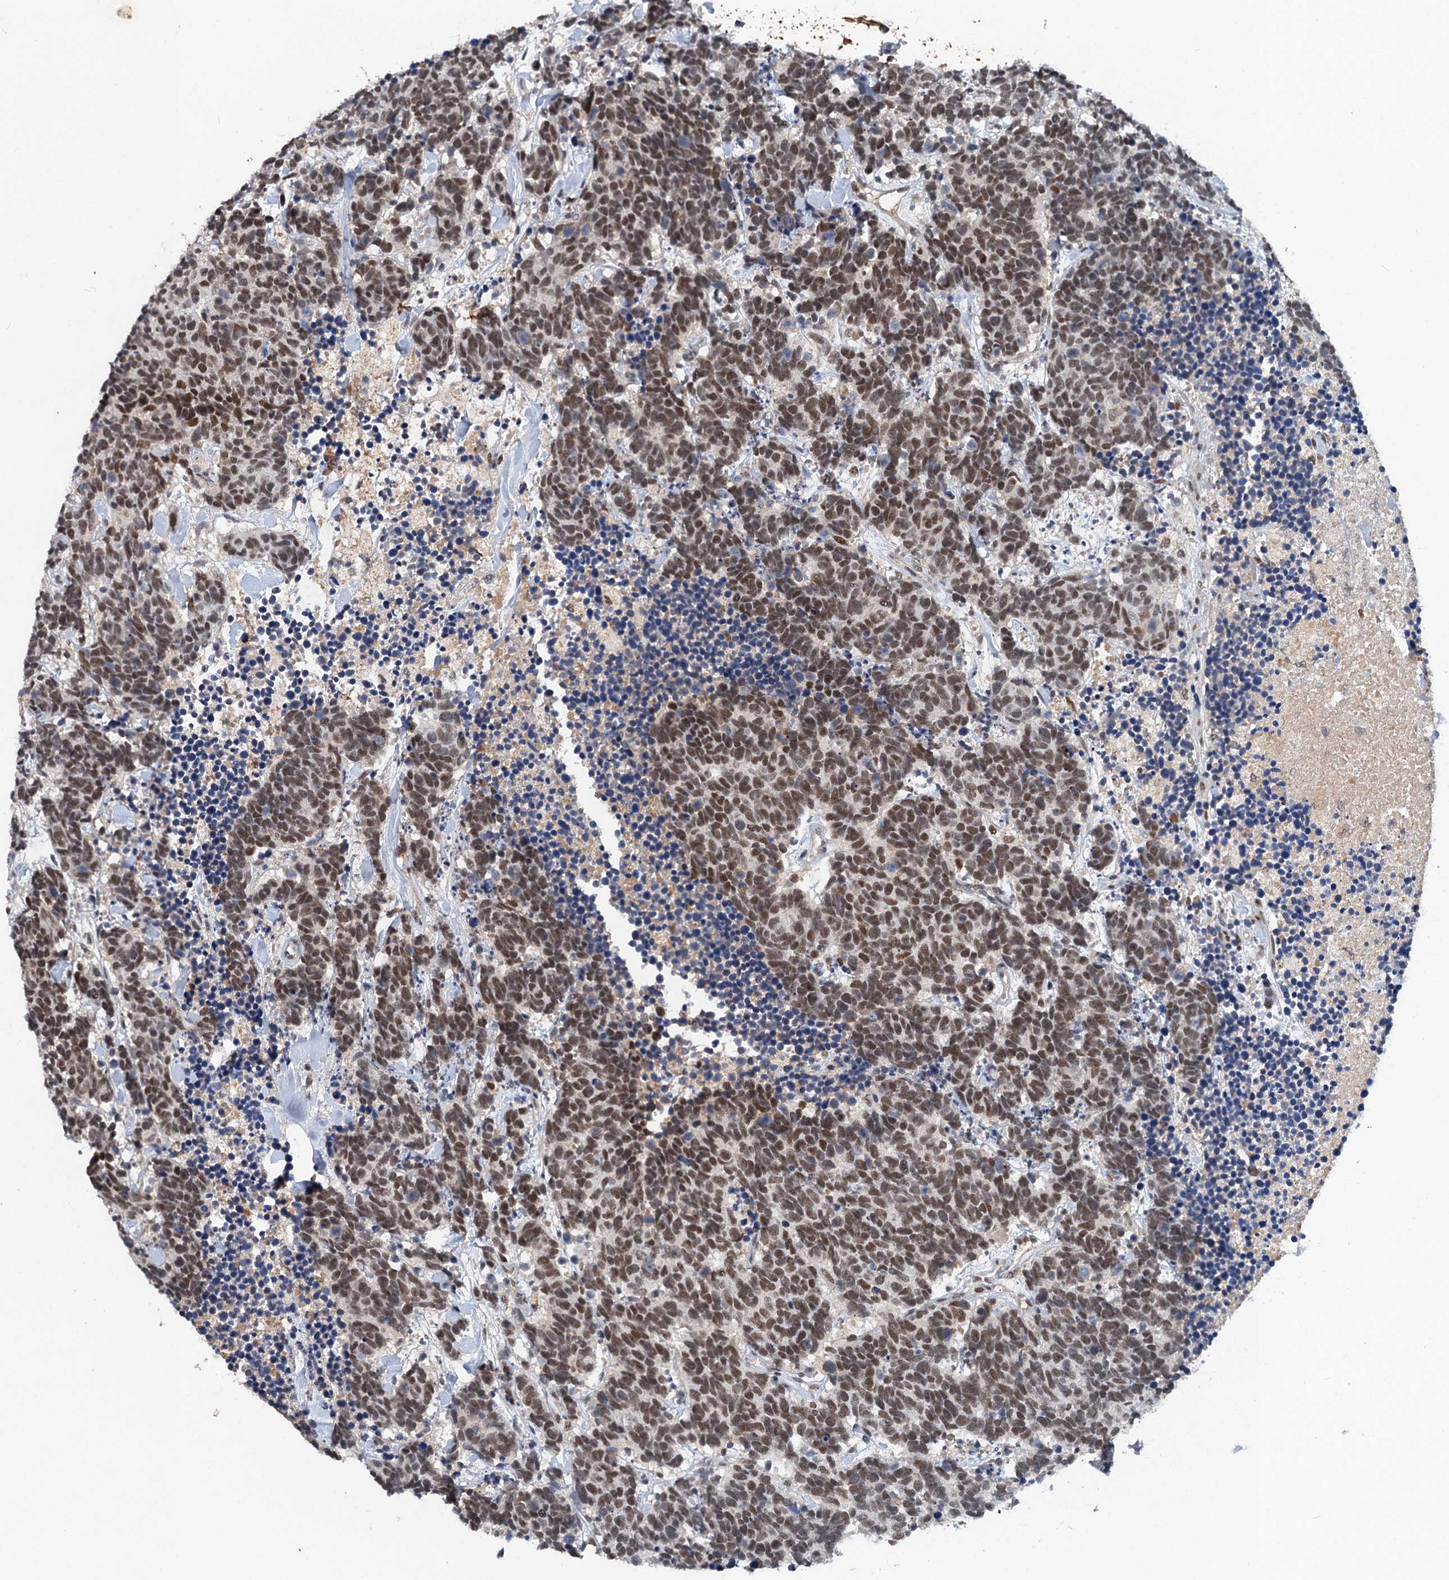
{"staining": {"intensity": "moderate", "quantity": ">75%", "location": "nuclear"}, "tissue": "carcinoid", "cell_type": "Tumor cells", "image_type": "cancer", "snomed": [{"axis": "morphology", "description": "Carcinoma, NOS"}, {"axis": "morphology", "description": "Carcinoid, malignant, NOS"}, {"axis": "topography", "description": "Prostate"}], "caption": "IHC (DAB (3,3'-diaminobenzidine)) staining of carcinoid shows moderate nuclear protein staining in about >75% of tumor cells.", "gene": "CSTF3", "patient": {"sex": "male", "age": 57}}